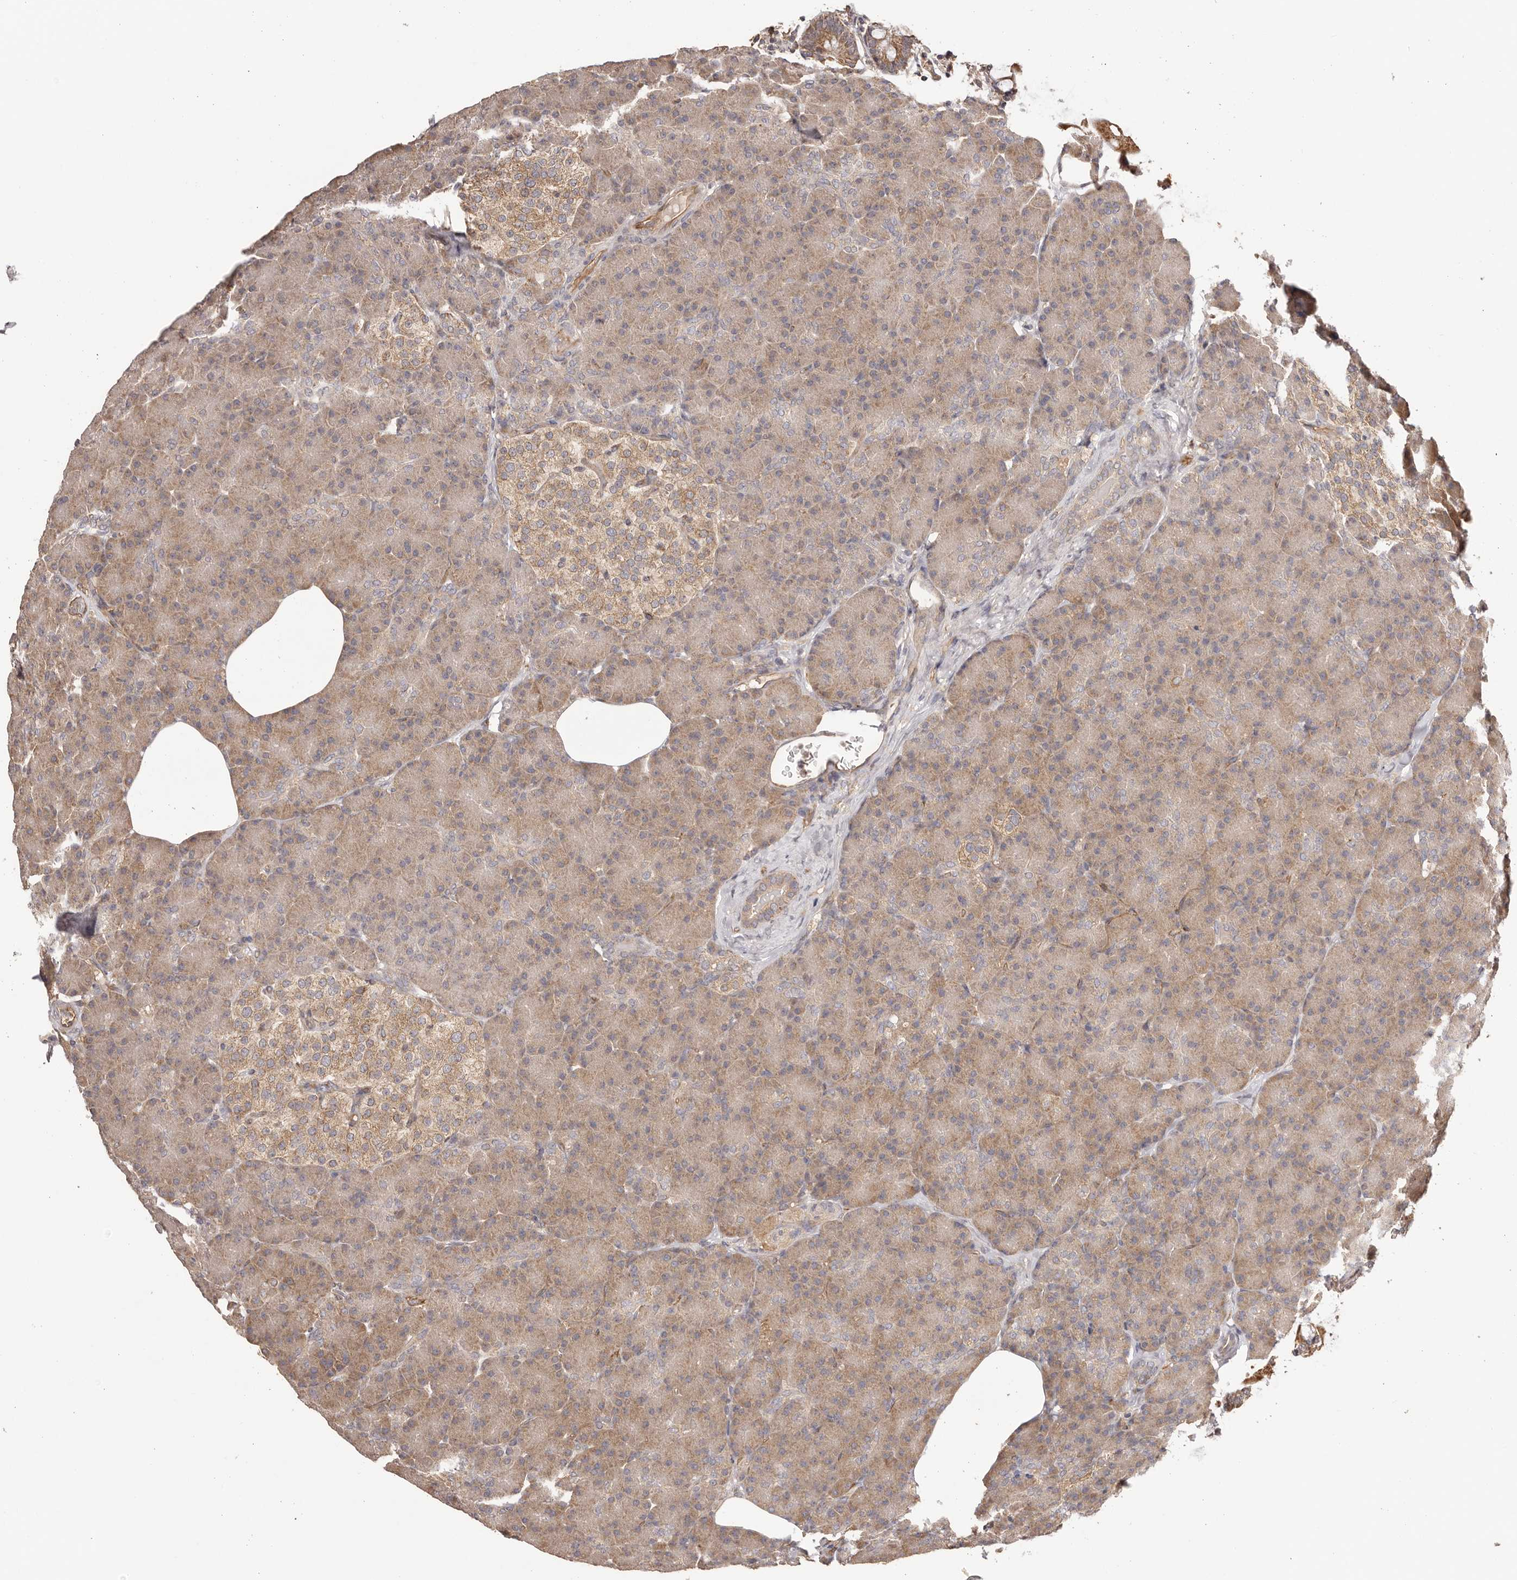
{"staining": {"intensity": "moderate", "quantity": ">75%", "location": "cytoplasmic/membranous"}, "tissue": "pancreas", "cell_type": "Exocrine glandular cells", "image_type": "normal", "snomed": [{"axis": "morphology", "description": "Normal tissue, NOS"}, {"axis": "topography", "description": "Pancreas"}], "caption": "An image of human pancreas stained for a protein reveals moderate cytoplasmic/membranous brown staining in exocrine glandular cells. (IHC, brightfield microscopy, high magnification).", "gene": "UBR2", "patient": {"sex": "female", "age": 43}}